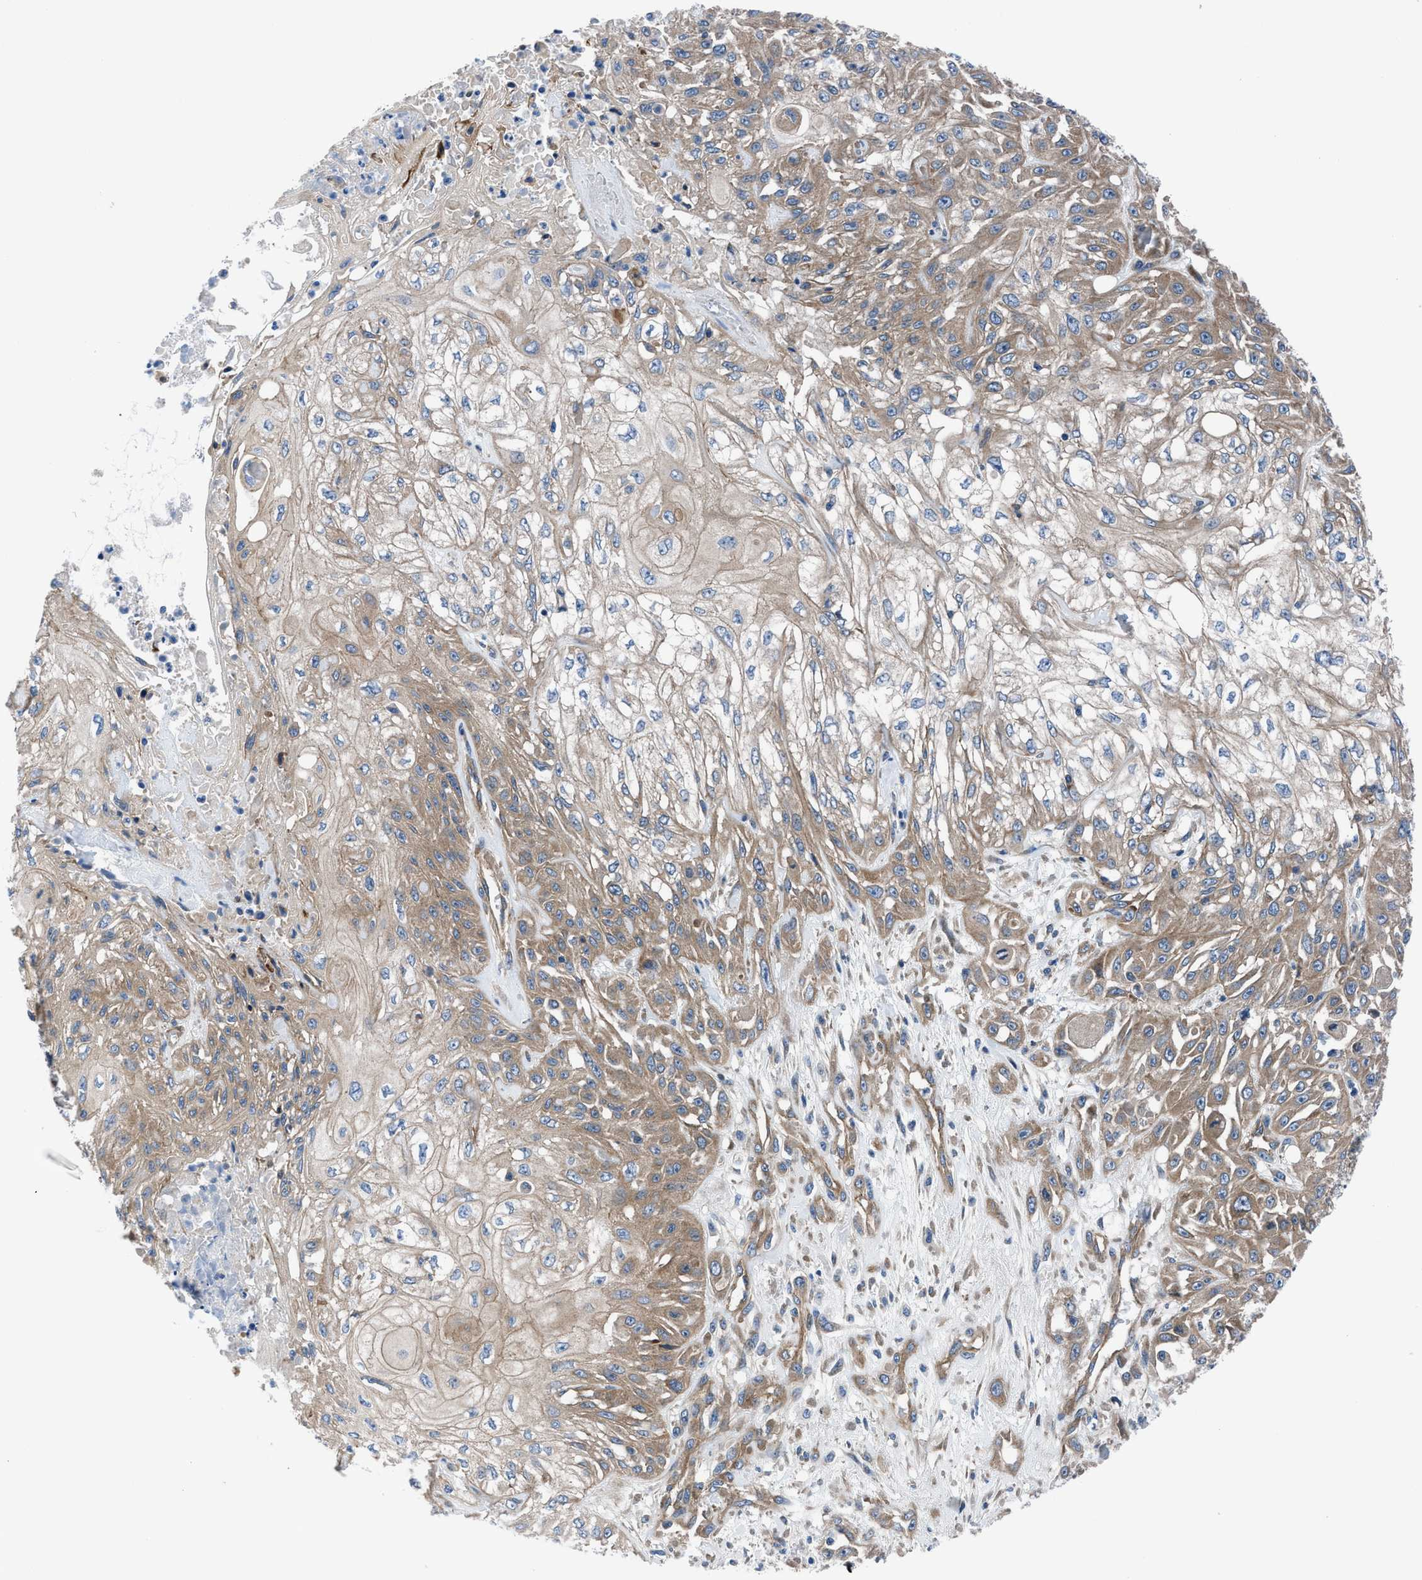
{"staining": {"intensity": "moderate", "quantity": ">75%", "location": "cytoplasmic/membranous"}, "tissue": "skin cancer", "cell_type": "Tumor cells", "image_type": "cancer", "snomed": [{"axis": "morphology", "description": "Squamous cell carcinoma, NOS"}, {"axis": "morphology", "description": "Squamous cell carcinoma, metastatic, NOS"}, {"axis": "topography", "description": "Skin"}, {"axis": "topography", "description": "Lymph node"}], "caption": "An immunohistochemistry (IHC) micrograph of neoplastic tissue is shown. Protein staining in brown labels moderate cytoplasmic/membranous positivity in skin squamous cell carcinoma within tumor cells.", "gene": "TRIP4", "patient": {"sex": "male", "age": 75}}